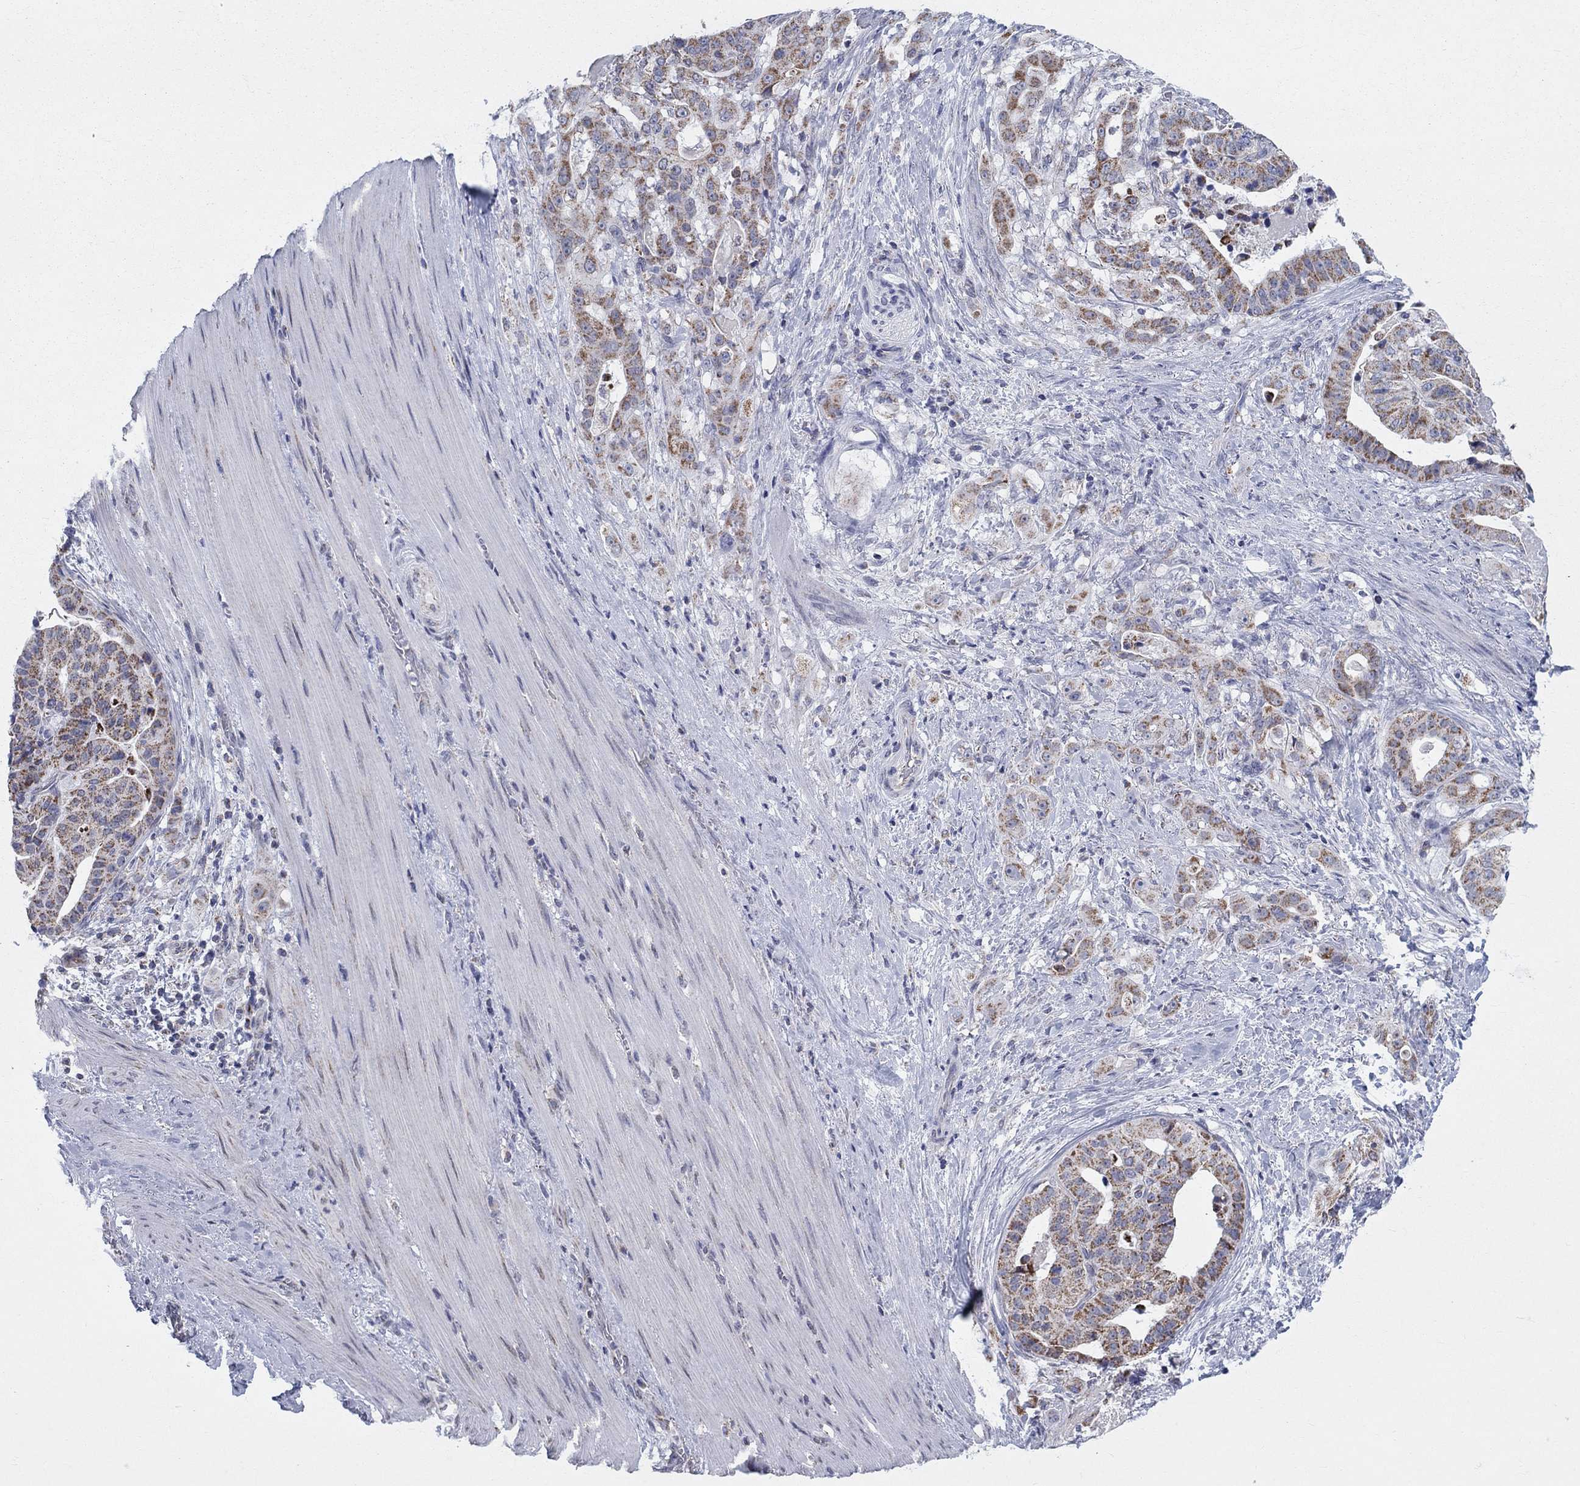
{"staining": {"intensity": "moderate", "quantity": "25%-75%", "location": "cytoplasmic/membranous"}, "tissue": "stomach cancer", "cell_type": "Tumor cells", "image_type": "cancer", "snomed": [{"axis": "morphology", "description": "Adenocarcinoma, NOS"}, {"axis": "topography", "description": "Stomach"}], "caption": "This micrograph displays stomach cancer stained with immunohistochemistry to label a protein in brown. The cytoplasmic/membranous of tumor cells show moderate positivity for the protein. Nuclei are counter-stained blue.", "gene": "KISS1R", "patient": {"sex": "male", "age": 48}}